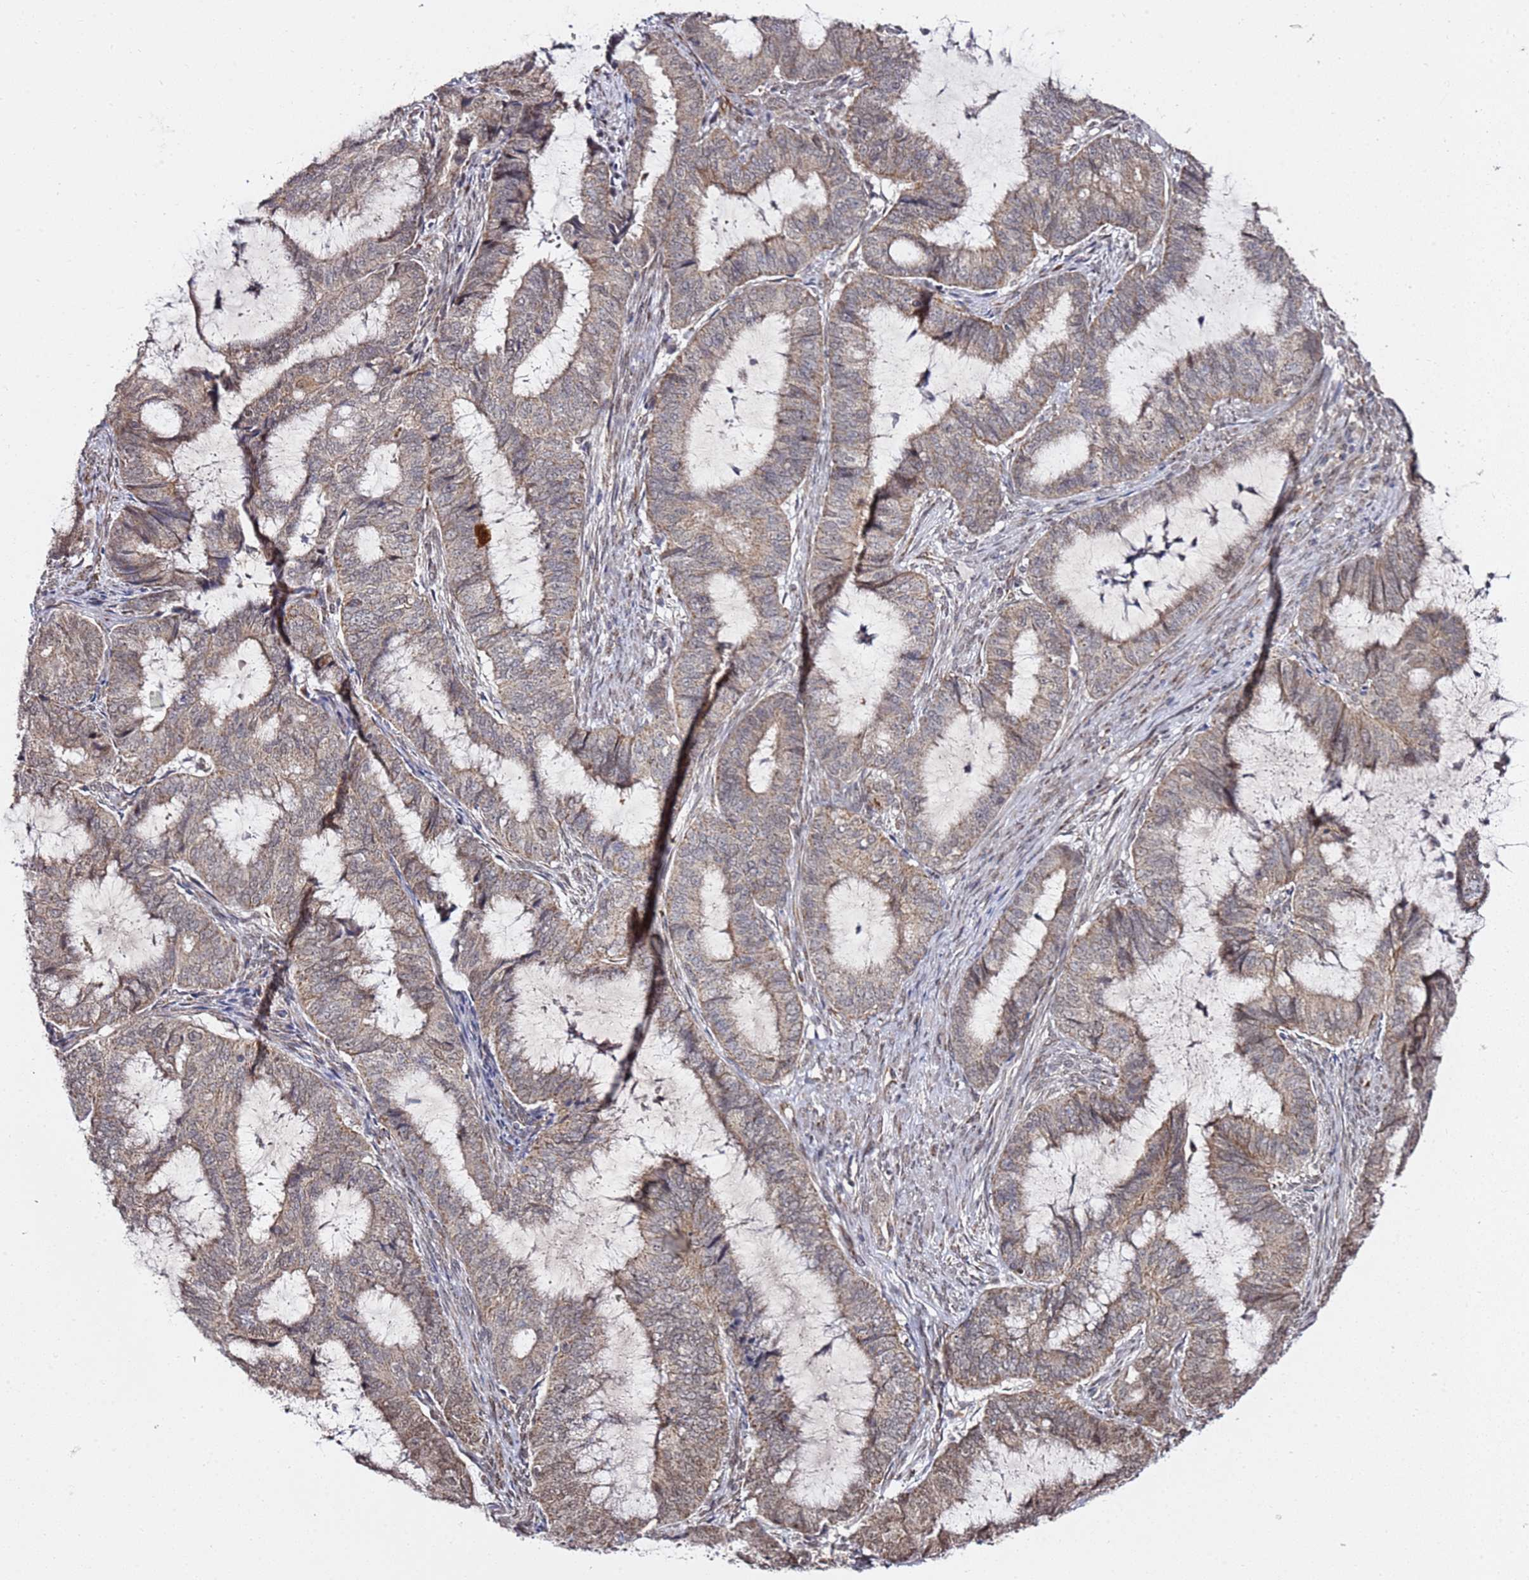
{"staining": {"intensity": "moderate", "quantity": "25%-75%", "location": "cytoplasmic/membranous,nuclear"}, "tissue": "endometrial cancer", "cell_type": "Tumor cells", "image_type": "cancer", "snomed": [{"axis": "morphology", "description": "Adenocarcinoma, NOS"}, {"axis": "topography", "description": "Endometrium"}], "caption": "The micrograph shows immunohistochemical staining of adenocarcinoma (endometrial). There is moderate cytoplasmic/membranous and nuclear positivity is identified in about 25%-75% of tumor cells.", "gene": "TP53AIP1", "patient": {"sex": "female", "age": 51}}